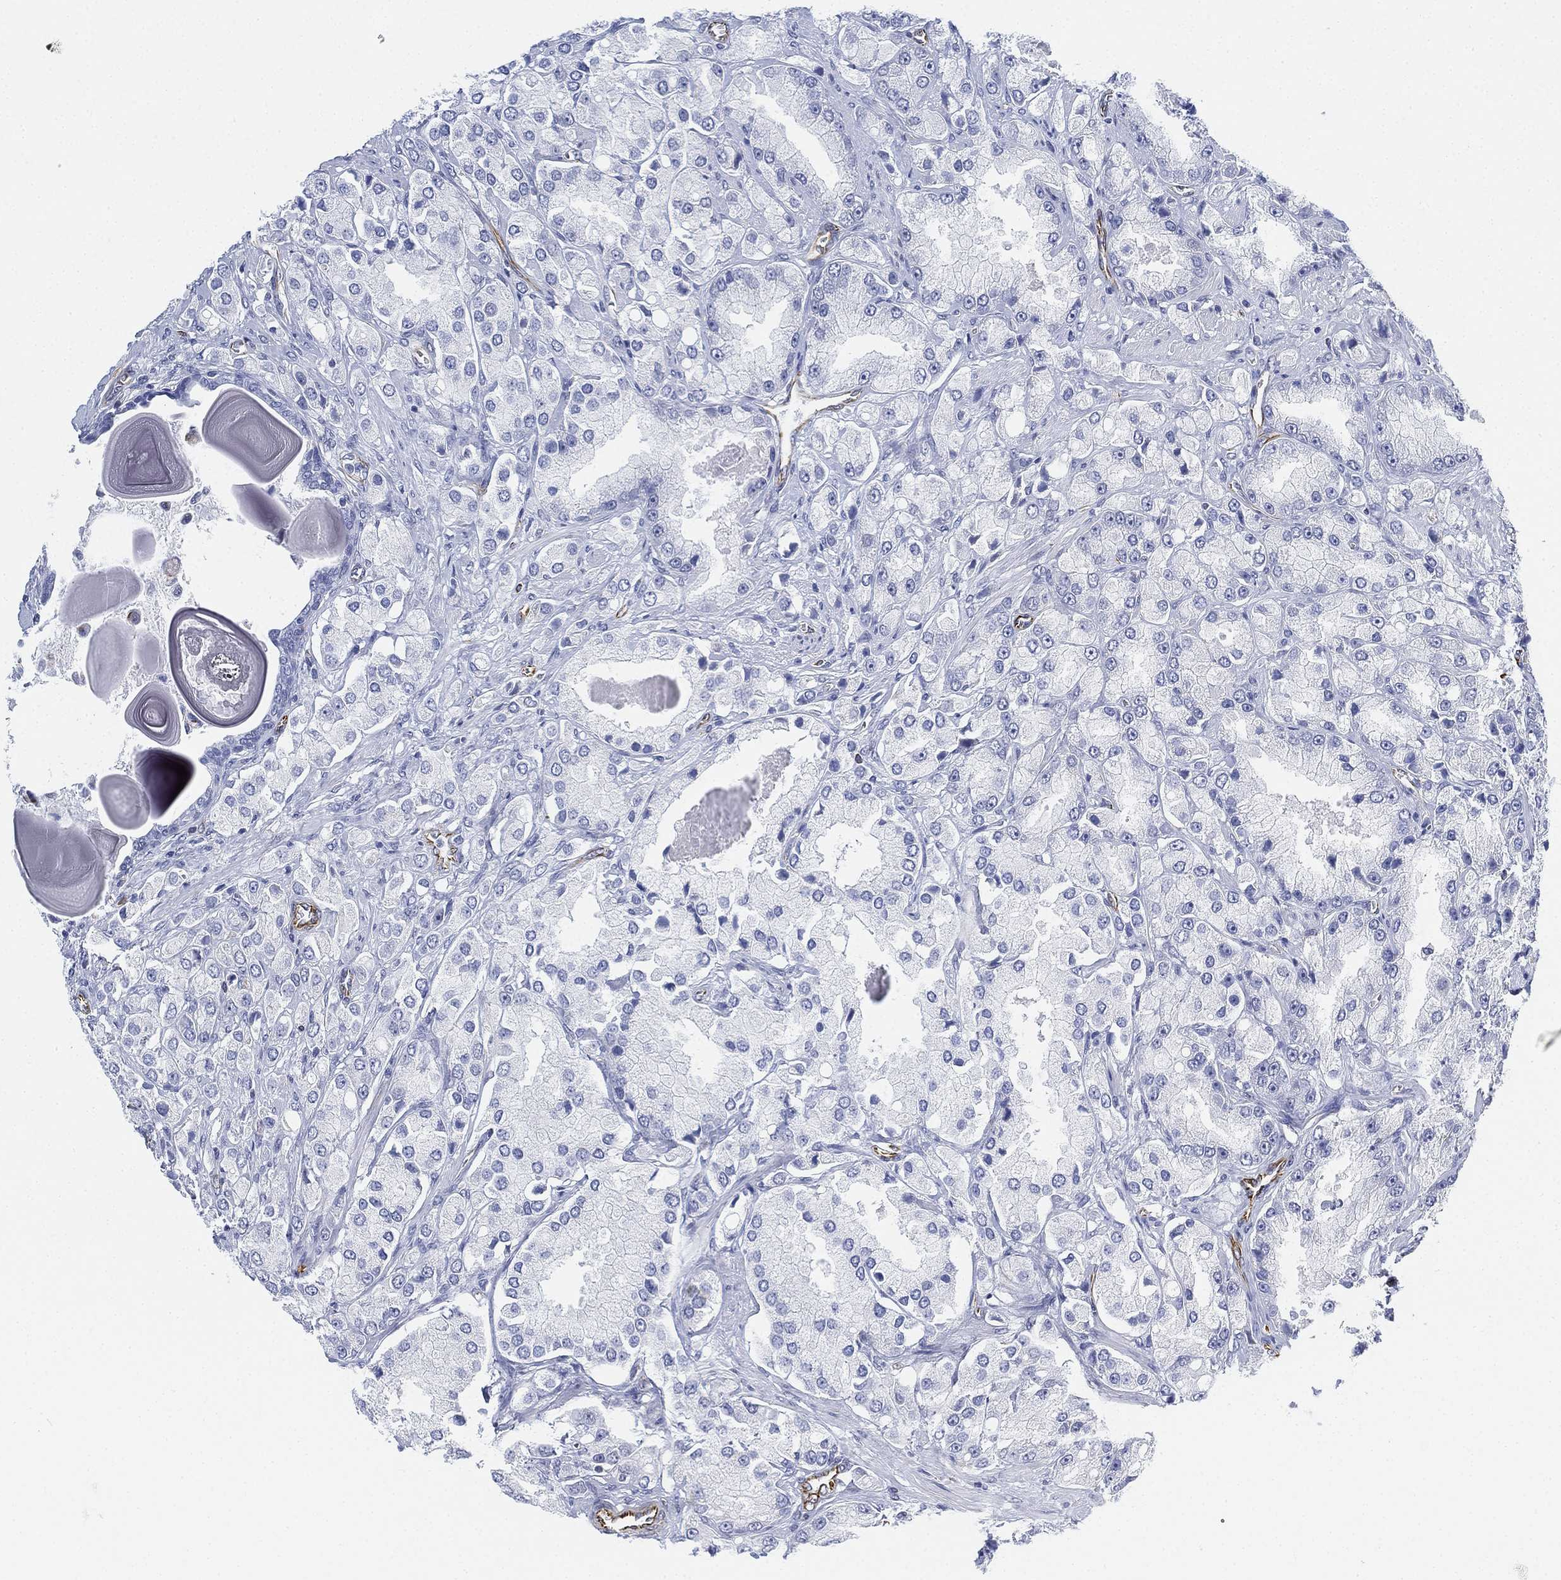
{"staining": {"intensity": "negative", "quantity": "none", "location": "none"}, "tissue": "prostate cancer", "cell_type": "Tumor cells", "image_type": "cancer", "snomed": [{"axis": "morphology", "description": "Adenocarcinoma, NOS"}, {"axis": "topography", "description": "Prostate and seminal vesicle, NOS"}, {"axis": "topography", "description": "Prostate"}], "caption": "This is an IHC photomicrograph of human adenocarcinoma (prostate). There is no positivity in tumor cells.", "gene": "PSKH2", "patient": {"sex": "male", "age": 64}}